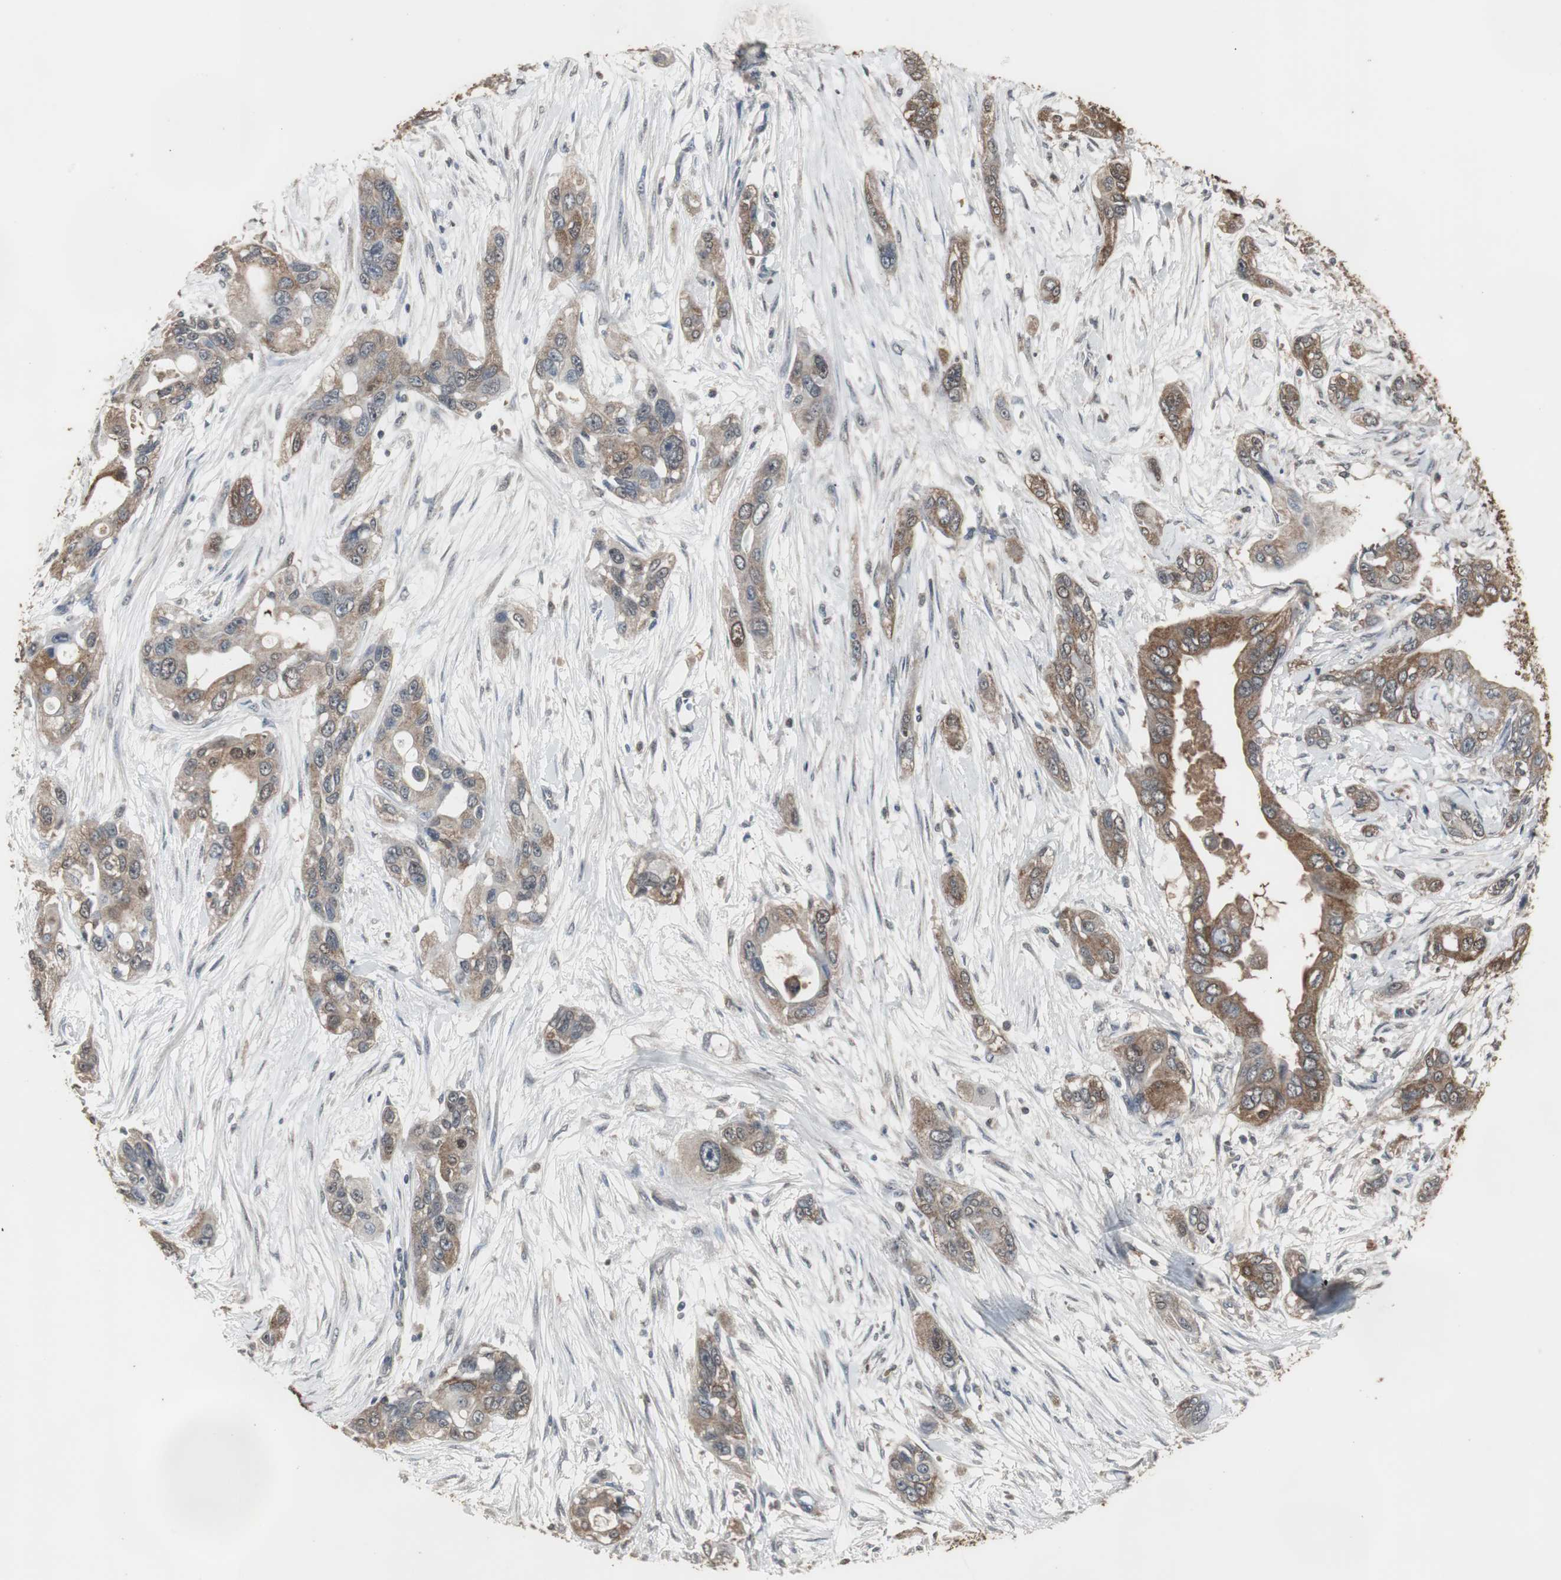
{"staining": {"intensity": "strong", "quantity": ">75%", "location": "cytoplasmic/membranous"}, "tissue": "pancreatic cancer", "cell_type": "Tumor cells", "image_type": "cancer", "snomed": [{"axis": "morphology", "description": "Adenocarcinoma, NOS"}, {"axis": "topography", "description": "Pancreas"}], "caption": "Pancreatic adenocarcinoma was stained to show a protein in brown. There is high levels of strong cytoplasmic/membranous staining in approximately >75% of tumor cells. (Brightfield microscopy of DAB IHC at high magnification).", "gene": "HPRT1", "patient": {"sex": "female", "age": 60}}